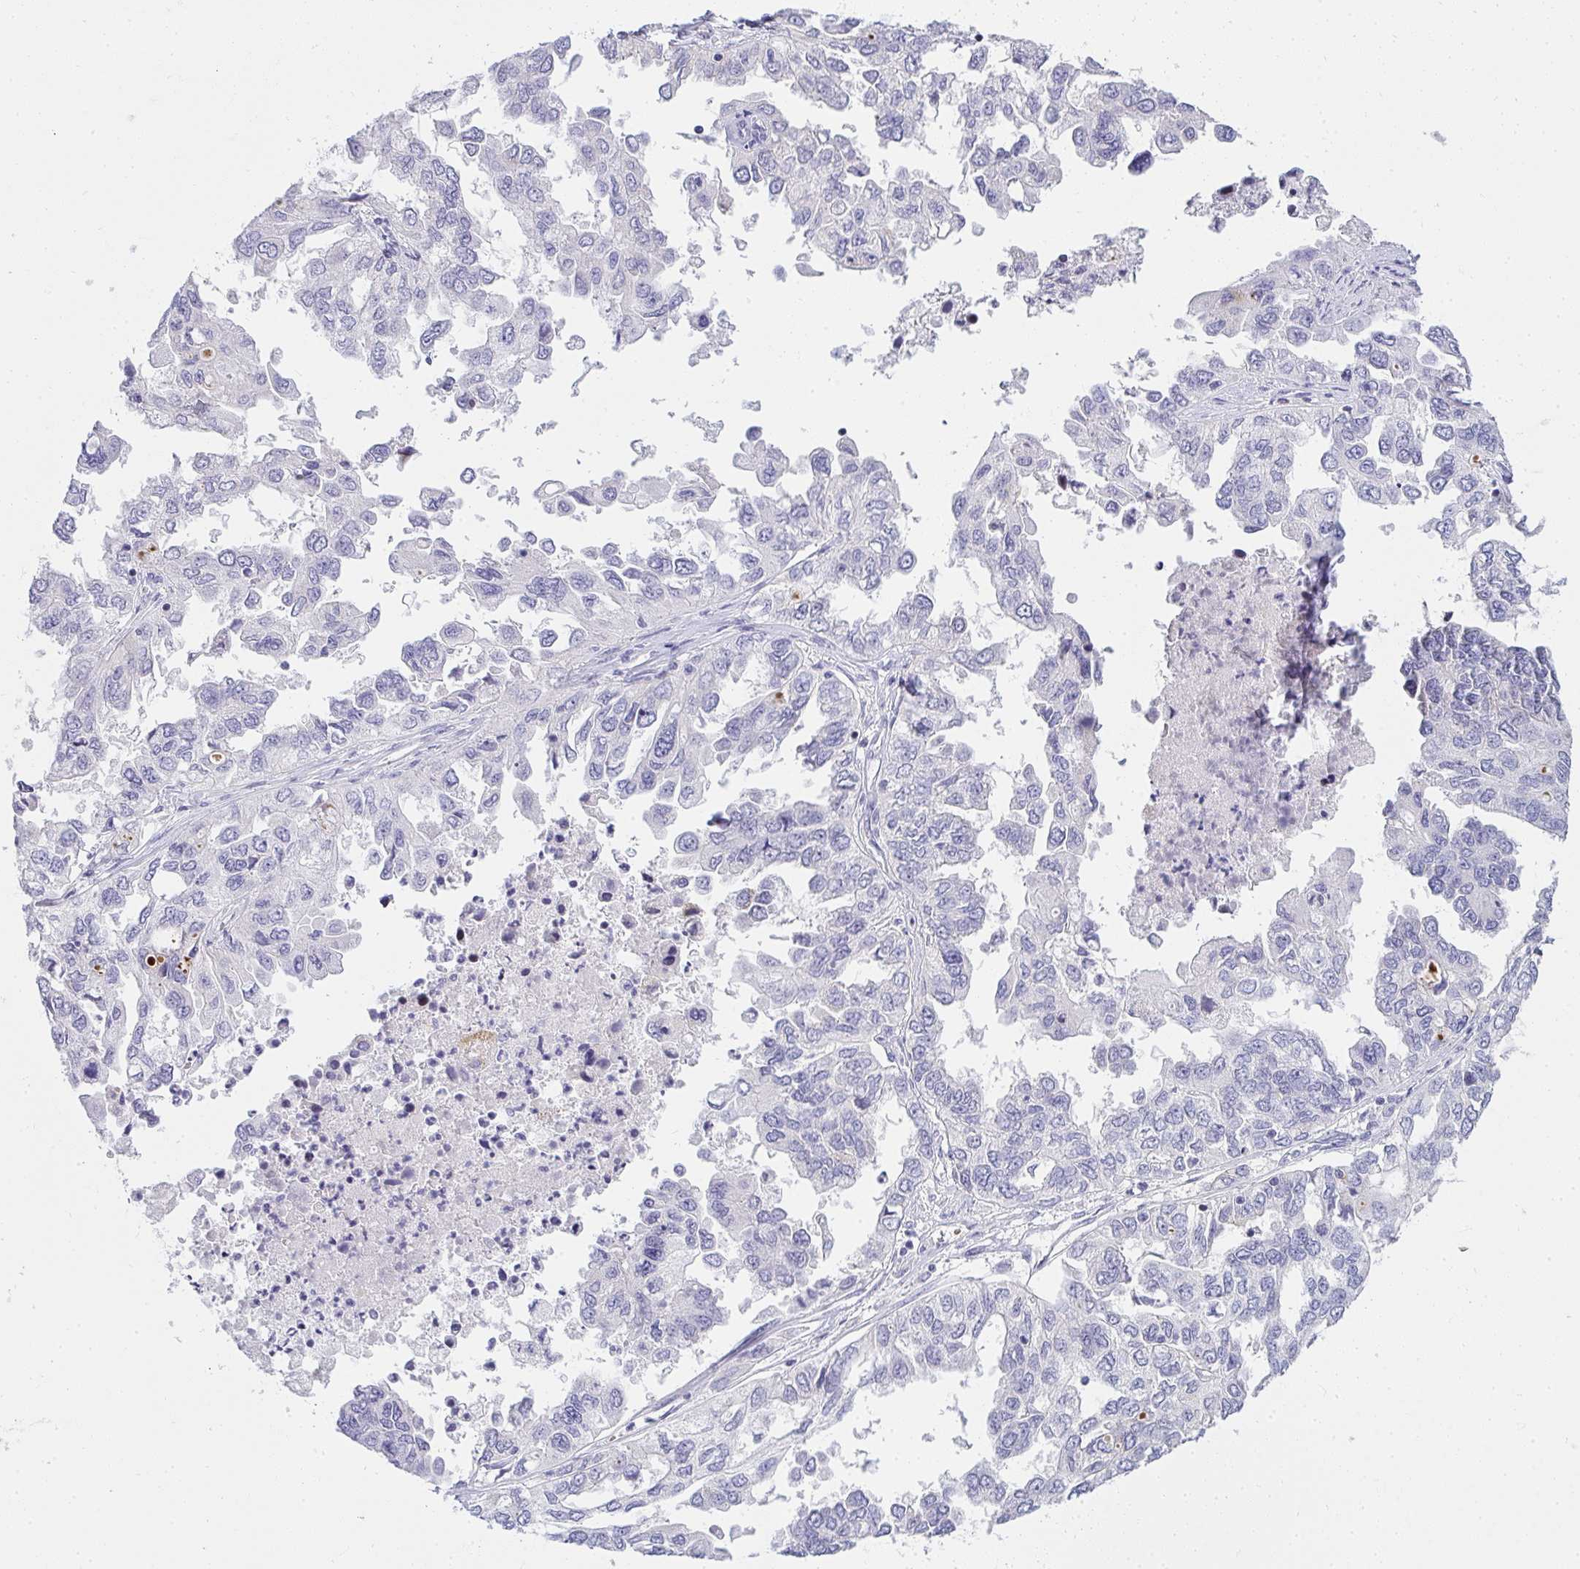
{"staining": {"intensity": "negative", "quantity": "none", "location": "none"}, "tissue": "ovarian cancer", "cell_type": "Tumor cells", "image_type": "cancer", "snomed": [{"axis": "morphology", "description": "Cystadenocarcinoma, serous, NOS"}, {"axis": "topography", "description": "Ovary"}], "caption": "IHC of ovarian serous cystadenocarcinoma reveals no expression in tumor cells.", "gene": "ZNF182", "patient": {"sex": "female", "age": 53}}